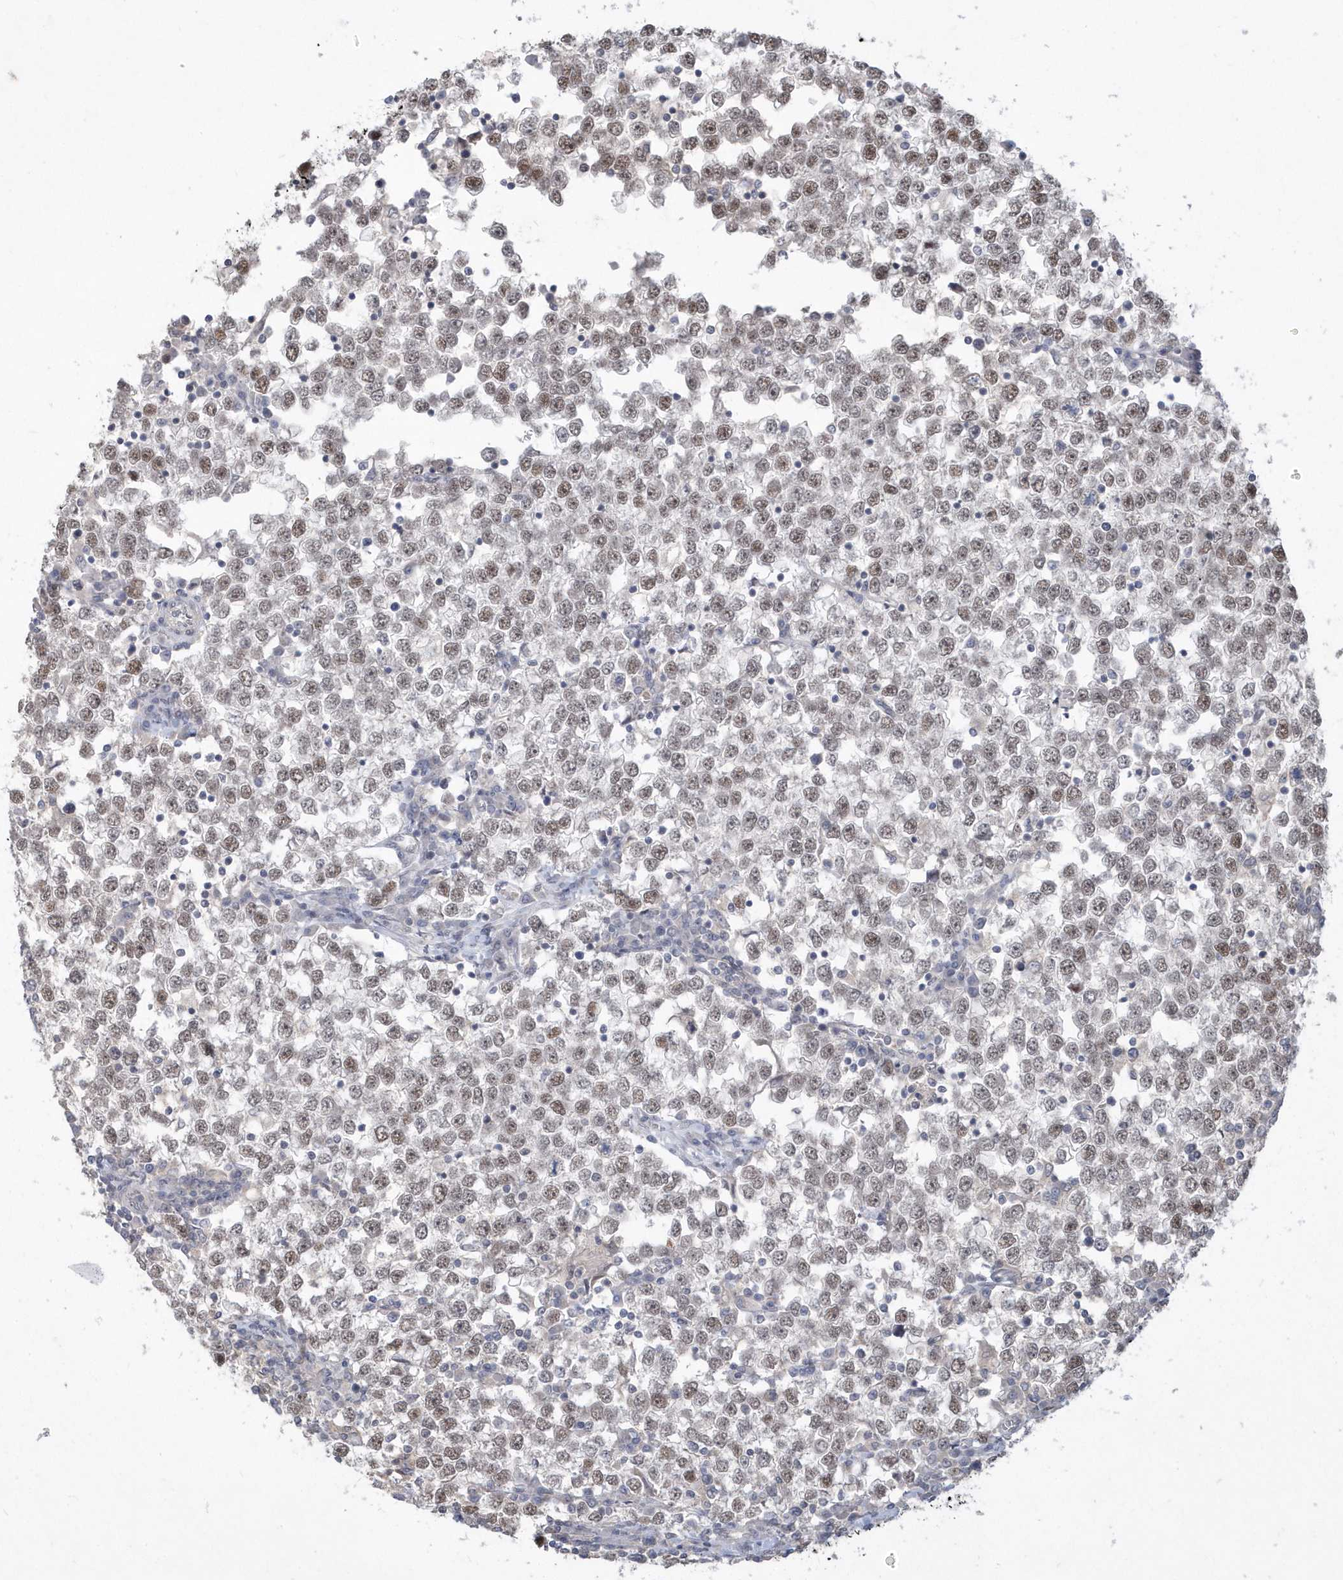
{"staining": {"intensity": "weak", "quantity": "25%-75%", "location": "nuclear"}, "tissue": "testis cancer", "cell_type": "Tumor cells", "image_type": "cancer", "snomed": [{"axis": "morphology", "description": "Seminoma, NOS"}, {"axis": "topography", "description": "Testis"}], "caption": "IHC (DAB) staining of testis seminoma reveals weak nuclear protein expression in about 25%-75% of tumor cells. (DAB = brown stain, brightfield microscopy at high magnification).", "gene": "TSPEAR", "patient": {"sex": "male", "age": 65}}